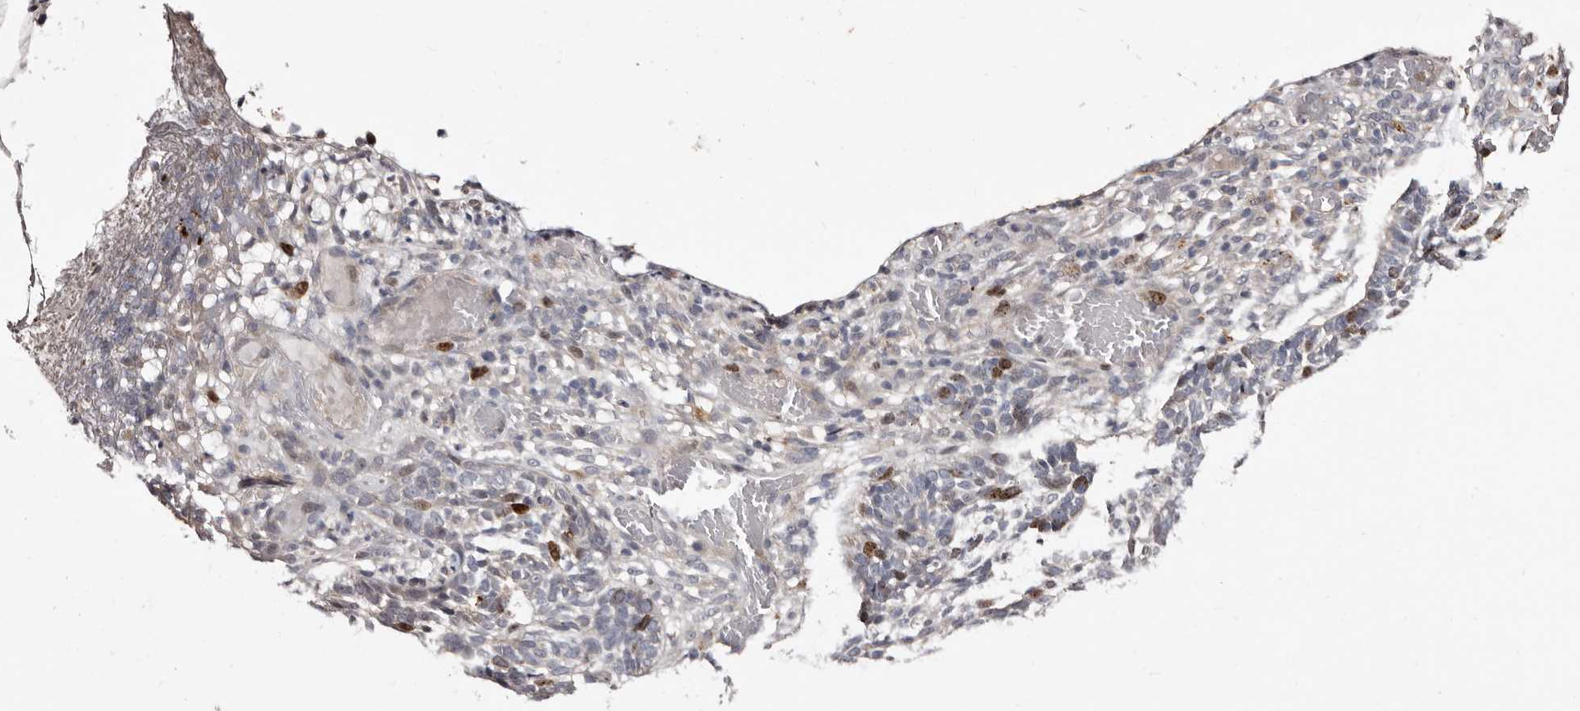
{"staining": {"intensity": "moderate", "quantity": "<25%", "location": "nuclear"}, "tissue": "skin cancer", "cell_type": "Tumor cells", "image_type": "cancer", "snomed": [{"axis": "morphology", "description": "Basal cell carcinoma"}, {"axis": "topography", "description": "Skin"}], "caption": "IHC (DAB) staining of human skin basal cell carcinoma exhibits moderate nuclear protein staining in about <25% of tumor cells.", "gene": "CDCA8", "patient": {"sex": "male", "age": 85}}